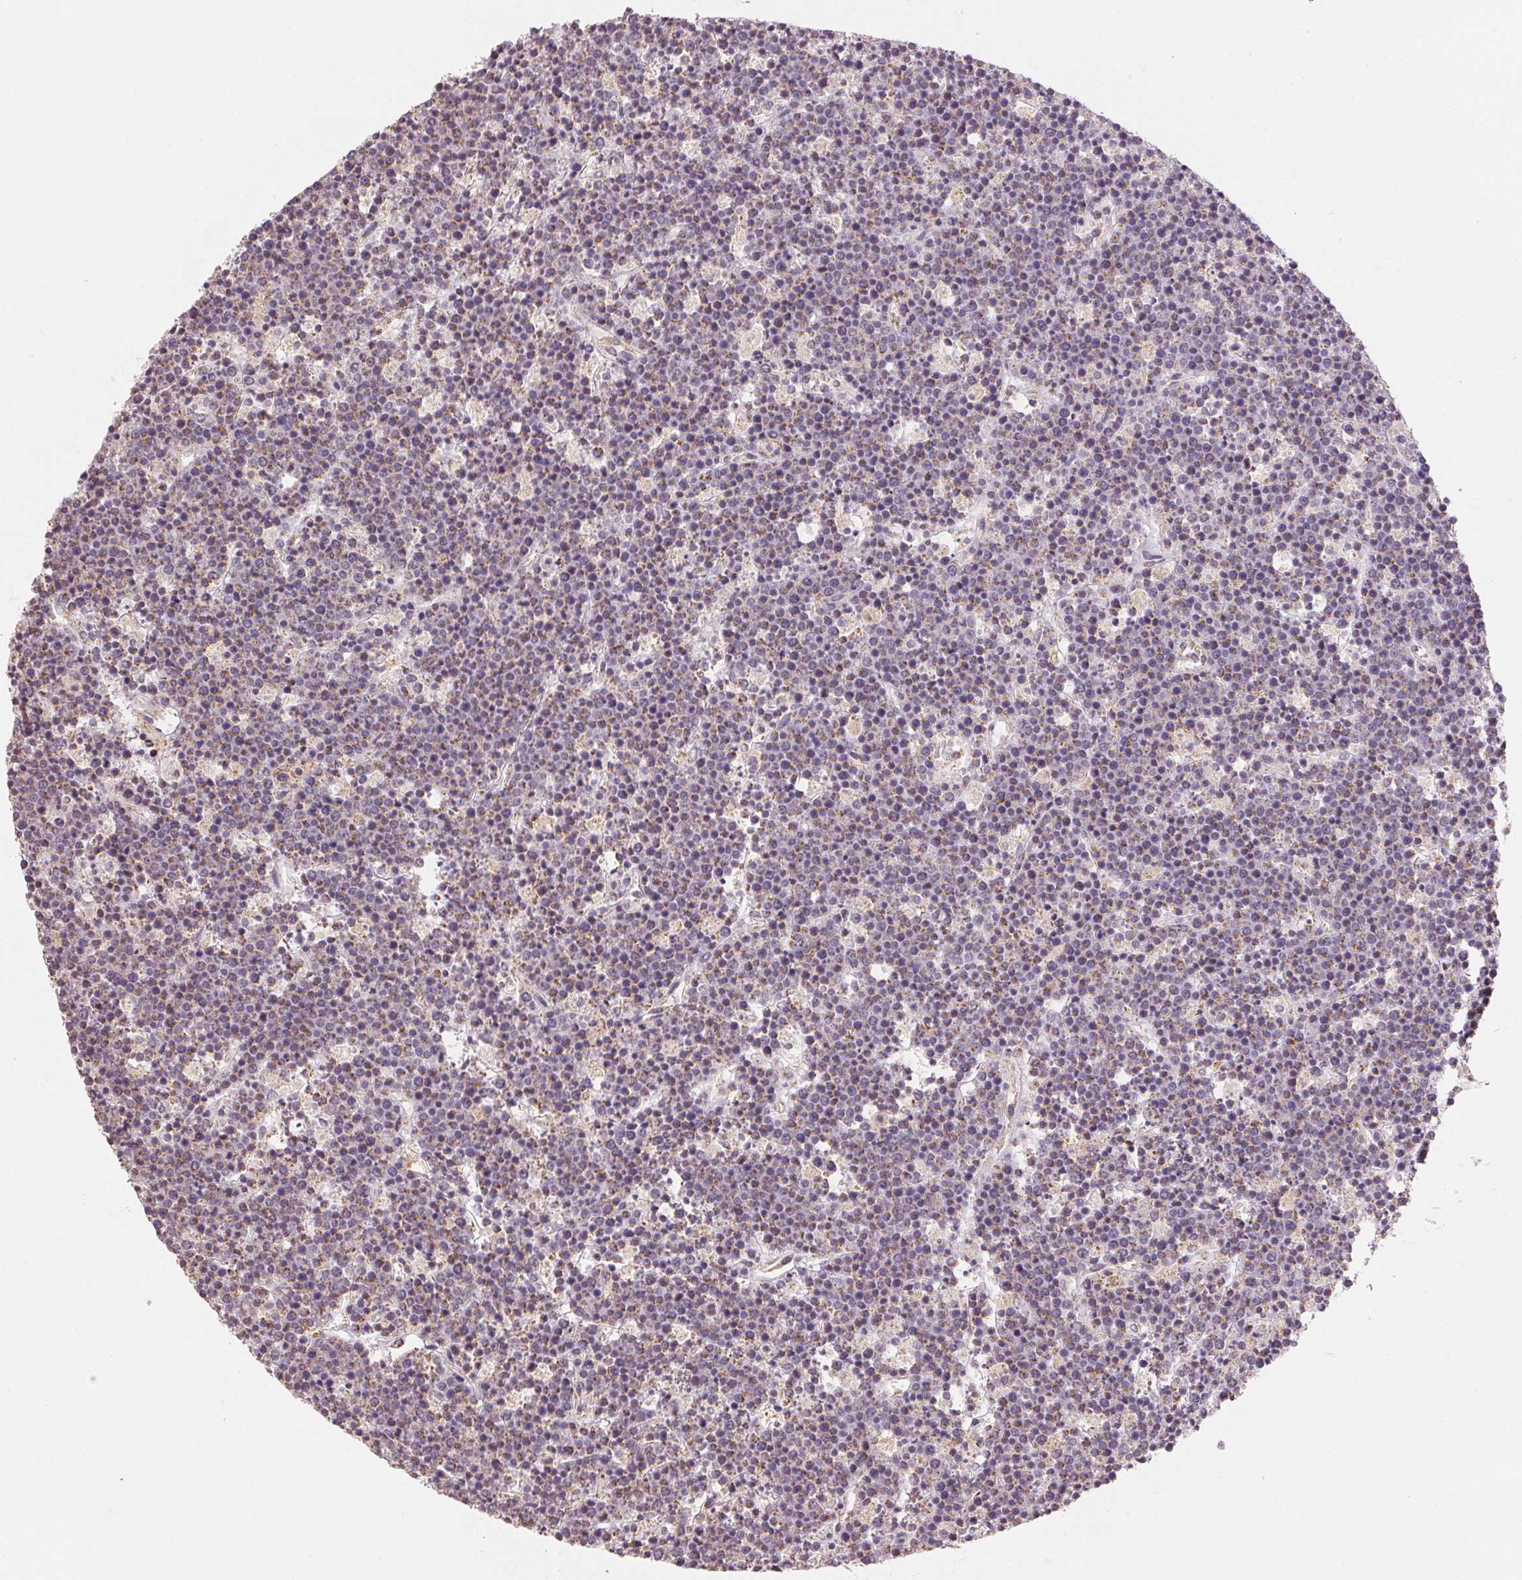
{"staining": {"intensity": "weak", "quantity": "<25%", "location": "cytoplasmic/membranous"}, "tissue": "lymphoma", "cell_type": "Tumor cells", "image_type": "cancer", "snomed": [{"axis": "morphology", "description": "Malignant lymphoma, non-Hodgkin's type, High grade"}, {"axis": "topography", "description": "Ovary"}], "caption": "High magnification brightfield microscopy of high-grade malignant lymphoma, non-Hodgkin's type stained with DAB (3,3'-diaminobenzidine) (brown) and counterstained with hematoxylin (blue): tumor cells show no significant positivity. (DAB IHC with hematoxylin counter stain).", "gene": "CLASP1", "patient": {"sex": "female", "age": 56}}